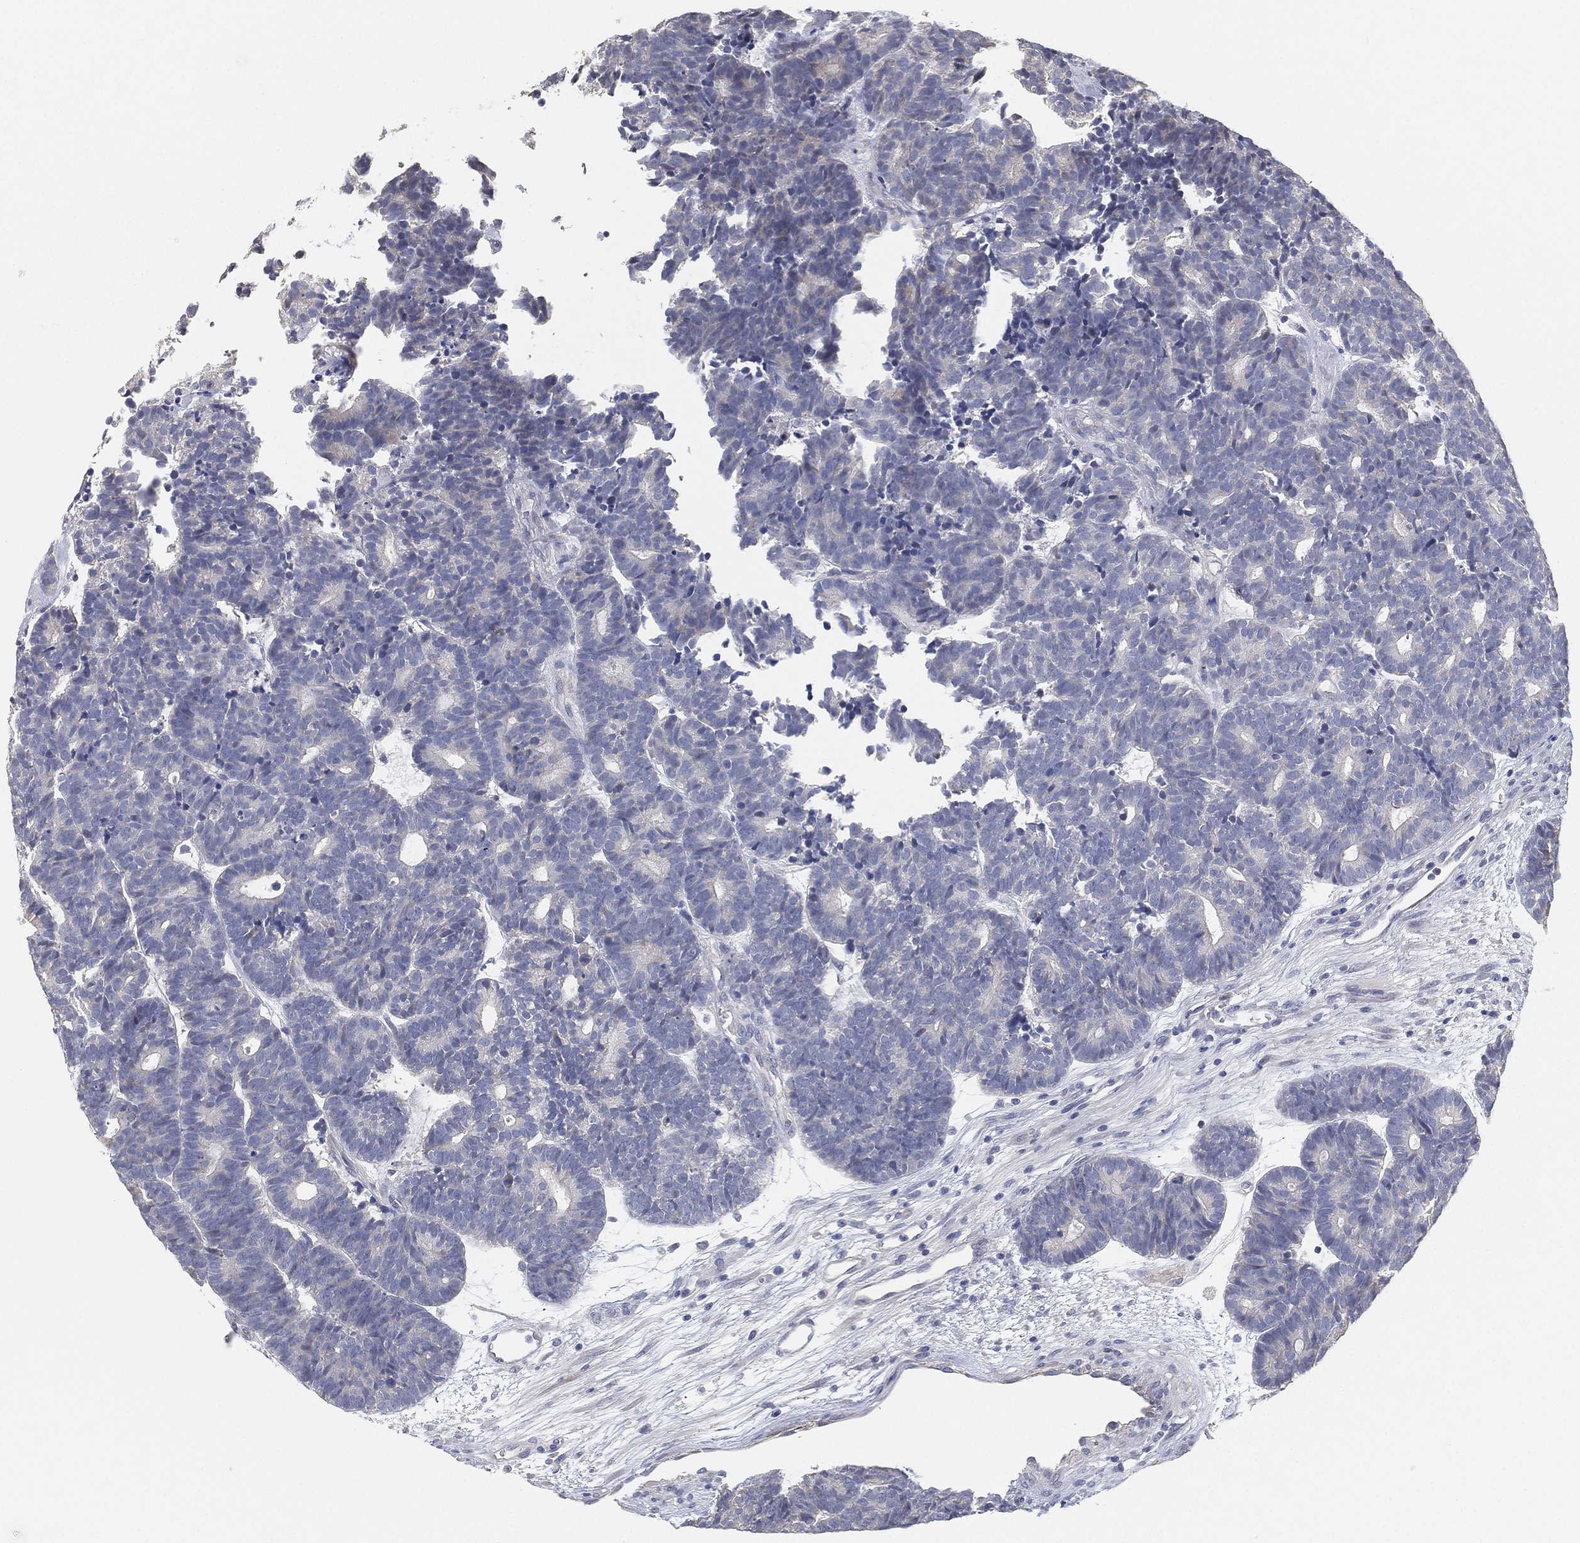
{"staining": {"intensity": "negative", "quantity": "none", "location": "none"}, "tissue": "head and neck cancer", "cell_type": "Tumor cells", "image_type": "cancer", "snomed": [{"axis": "morphology", "description": "Adenocarcinoma, NOS"}, {"axis": "topography", "description": "Head-Neck"}], "caption": "Immunohistochemistry of head and neck adenocarcinoma demonstrates no expression in tumor cells. (DAB IHC with hematoxylin counter stain).", "gene": "GPR61", "patient": {"sex": "female", "age": 81}}